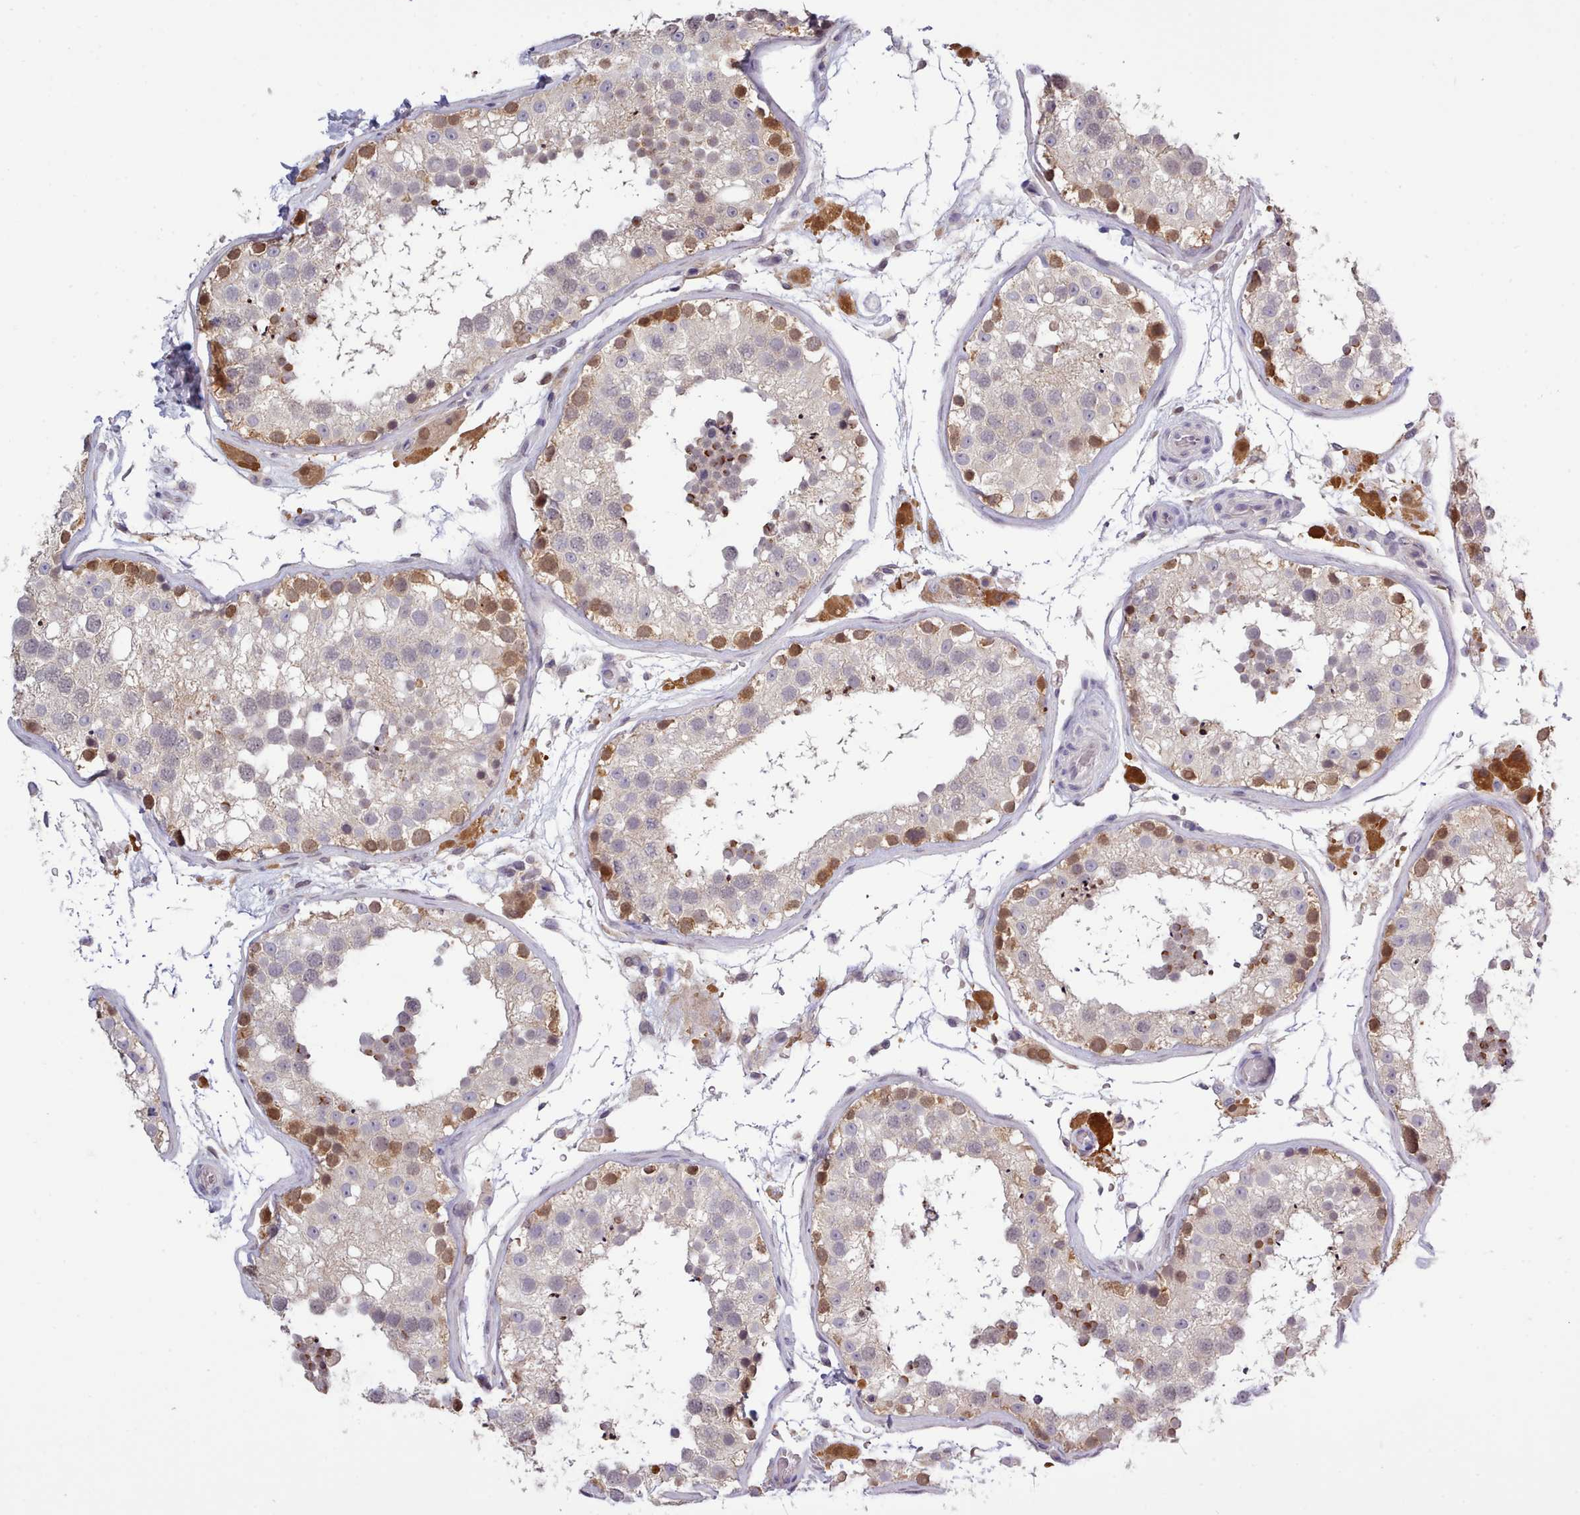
{"staining": {"intensity": "moderate", "quantity": "<25%", "location": "cytoplasmic/membranous,nuclear"}, "tissue": "testis", "cell_type": "Cells in seminiferous ducts", "image_type": "normal", "snomed": [{"axis": "morphology", "description": "Normal tissue, NOS"}, {"axis": "topography", "description": "Testis"}], "caption": "This photomicrograph shows immunohistochemistry (IHC) staining of normal human testis, with low moderate cytoplasmic/membranous,nuclear staining in approximately <25% of cells in seminiferous ducts.", "gene": "ARL17A", "patient": {"sex": "male", "age": 26}}